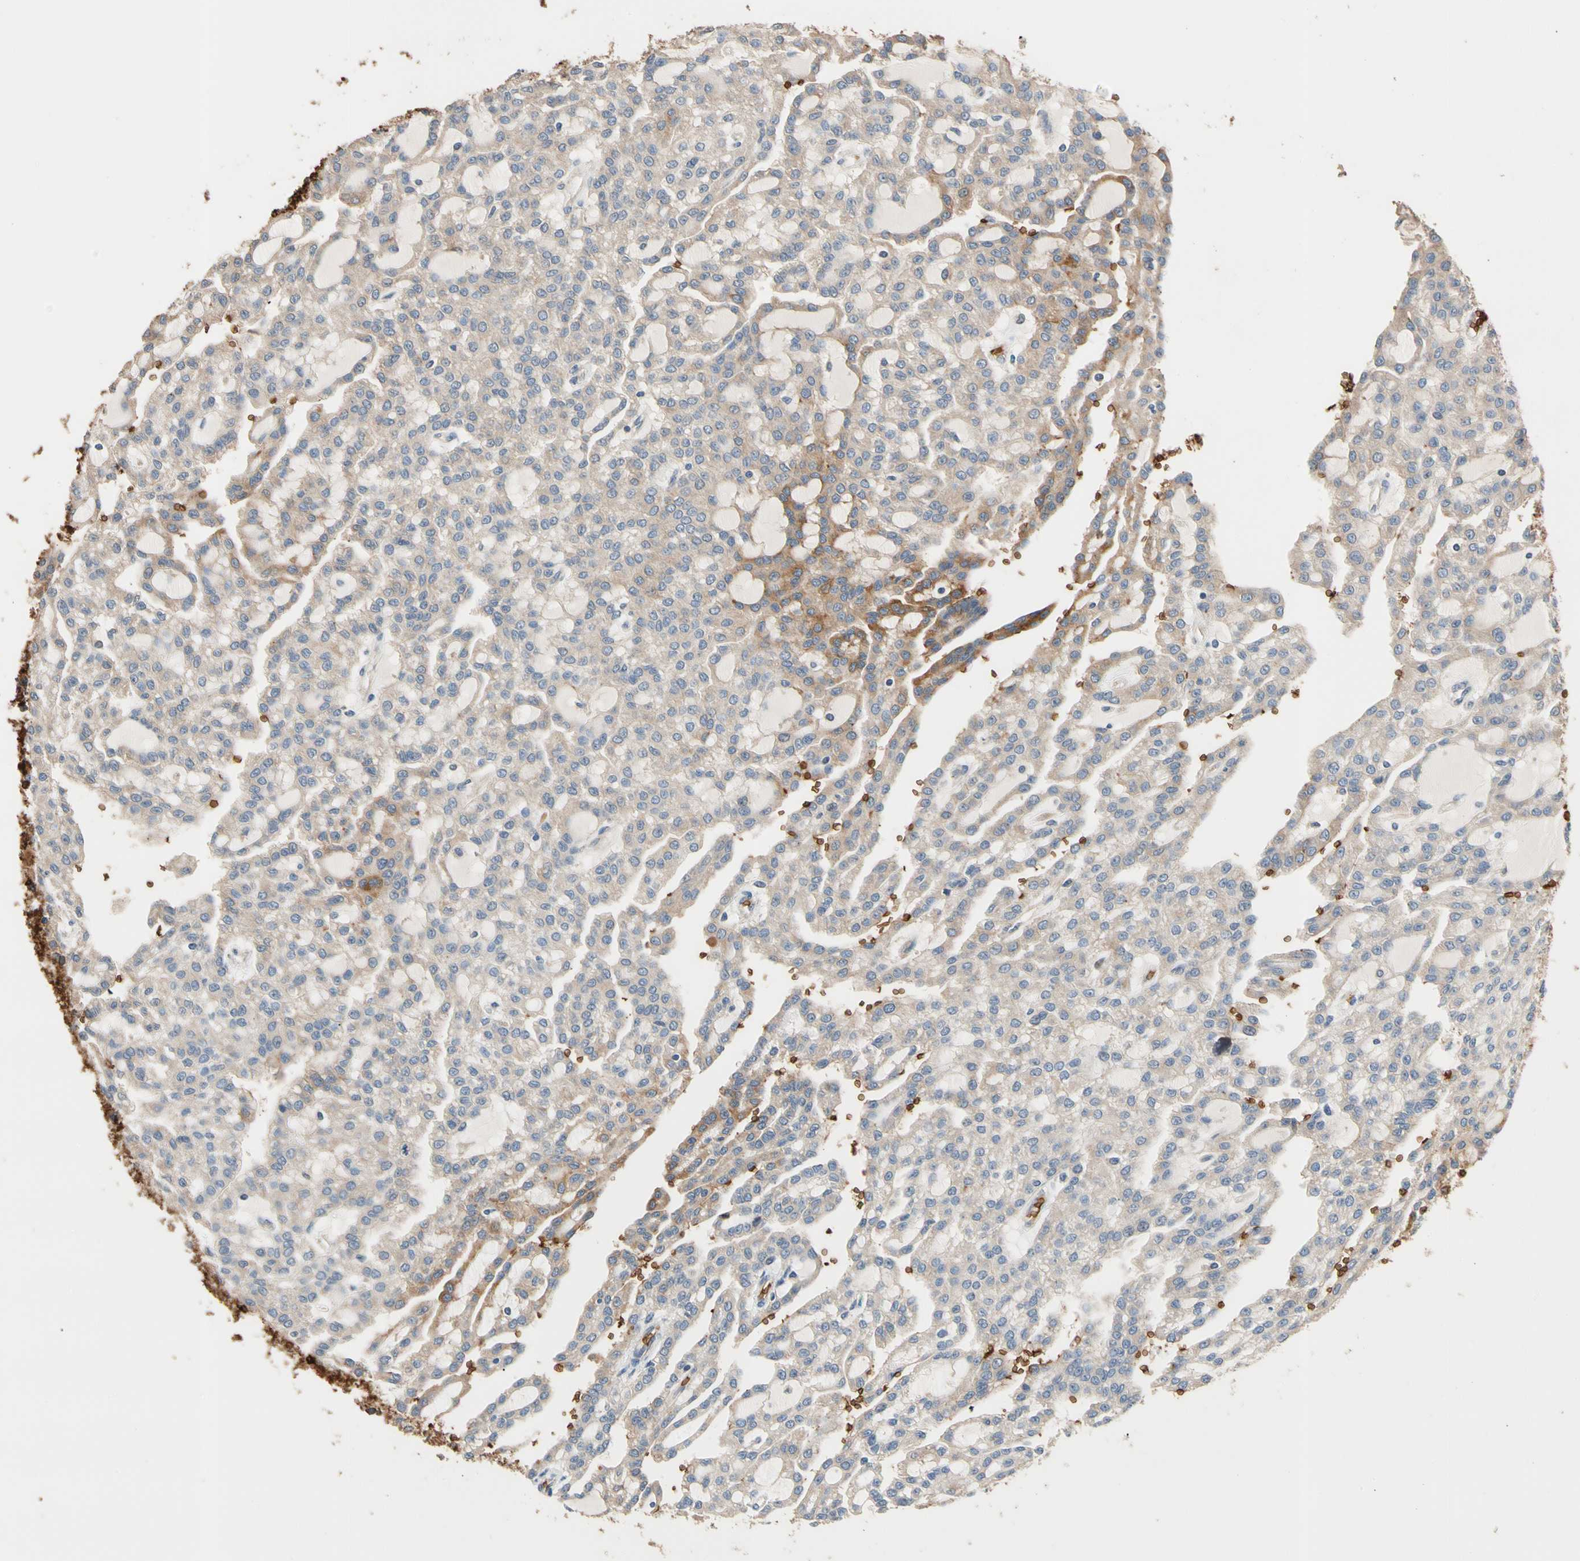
{"staining": {"intensity": "moderate", "quantity": "<25%", "location": "cytoplasmic/membranous"}, "tissue": "renal cancer", "cell_type": "Tumor cells", "image_type": "cancer", "snomed": [{"axis": "morphology", "description": "Adenocarcinoma, NOS"}, {"axis": "topography", "description": "Kidney"}], "caption": "A low amount of moderate cytoplasmic/membranous positivity is identified in about <25% of tumor cells in renal adenocarcinoma tissue.", "gene": "RIOK2", "patient": {"sex": "male", "age": 63}}